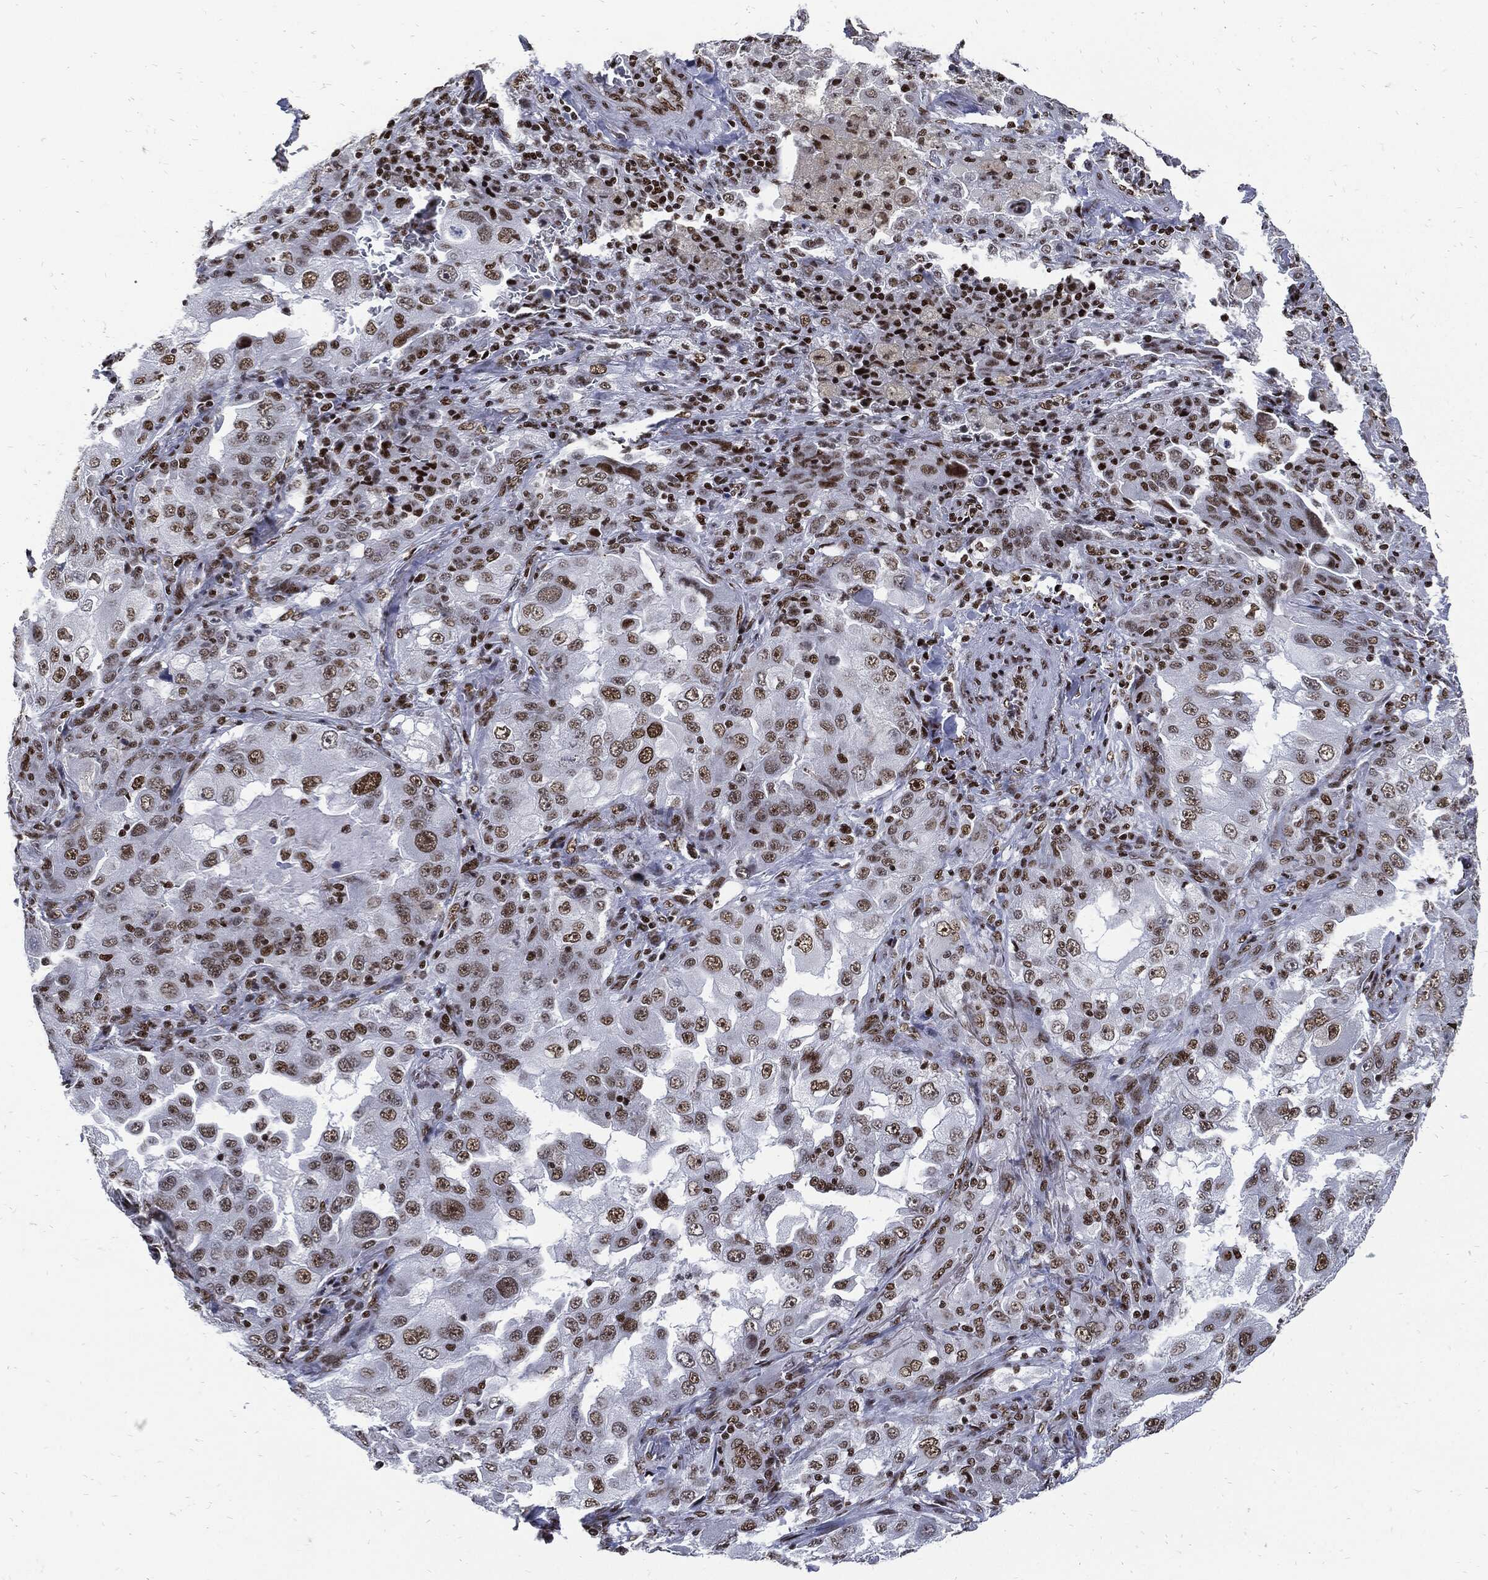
{"staining": {"intensity": "moderate", "quantity": "25%-75%", "location": "nuclear"}, "tissue": "lung cancer", "cell_type": "Tumor cells", "image_type": "cancer", "snomed": [{"axis": "morphology", "description": "Adenocarcinoma, NOS"}, {"axis": "topography", "description": "Lung"}], "caption": "Moderate nuclear protein staining is appreciated in approximately 25%-75% of tumor cells in lung adenocarcinoma.", "gene": "TERF2", "patient": {"sex": "female", "age": 61}}